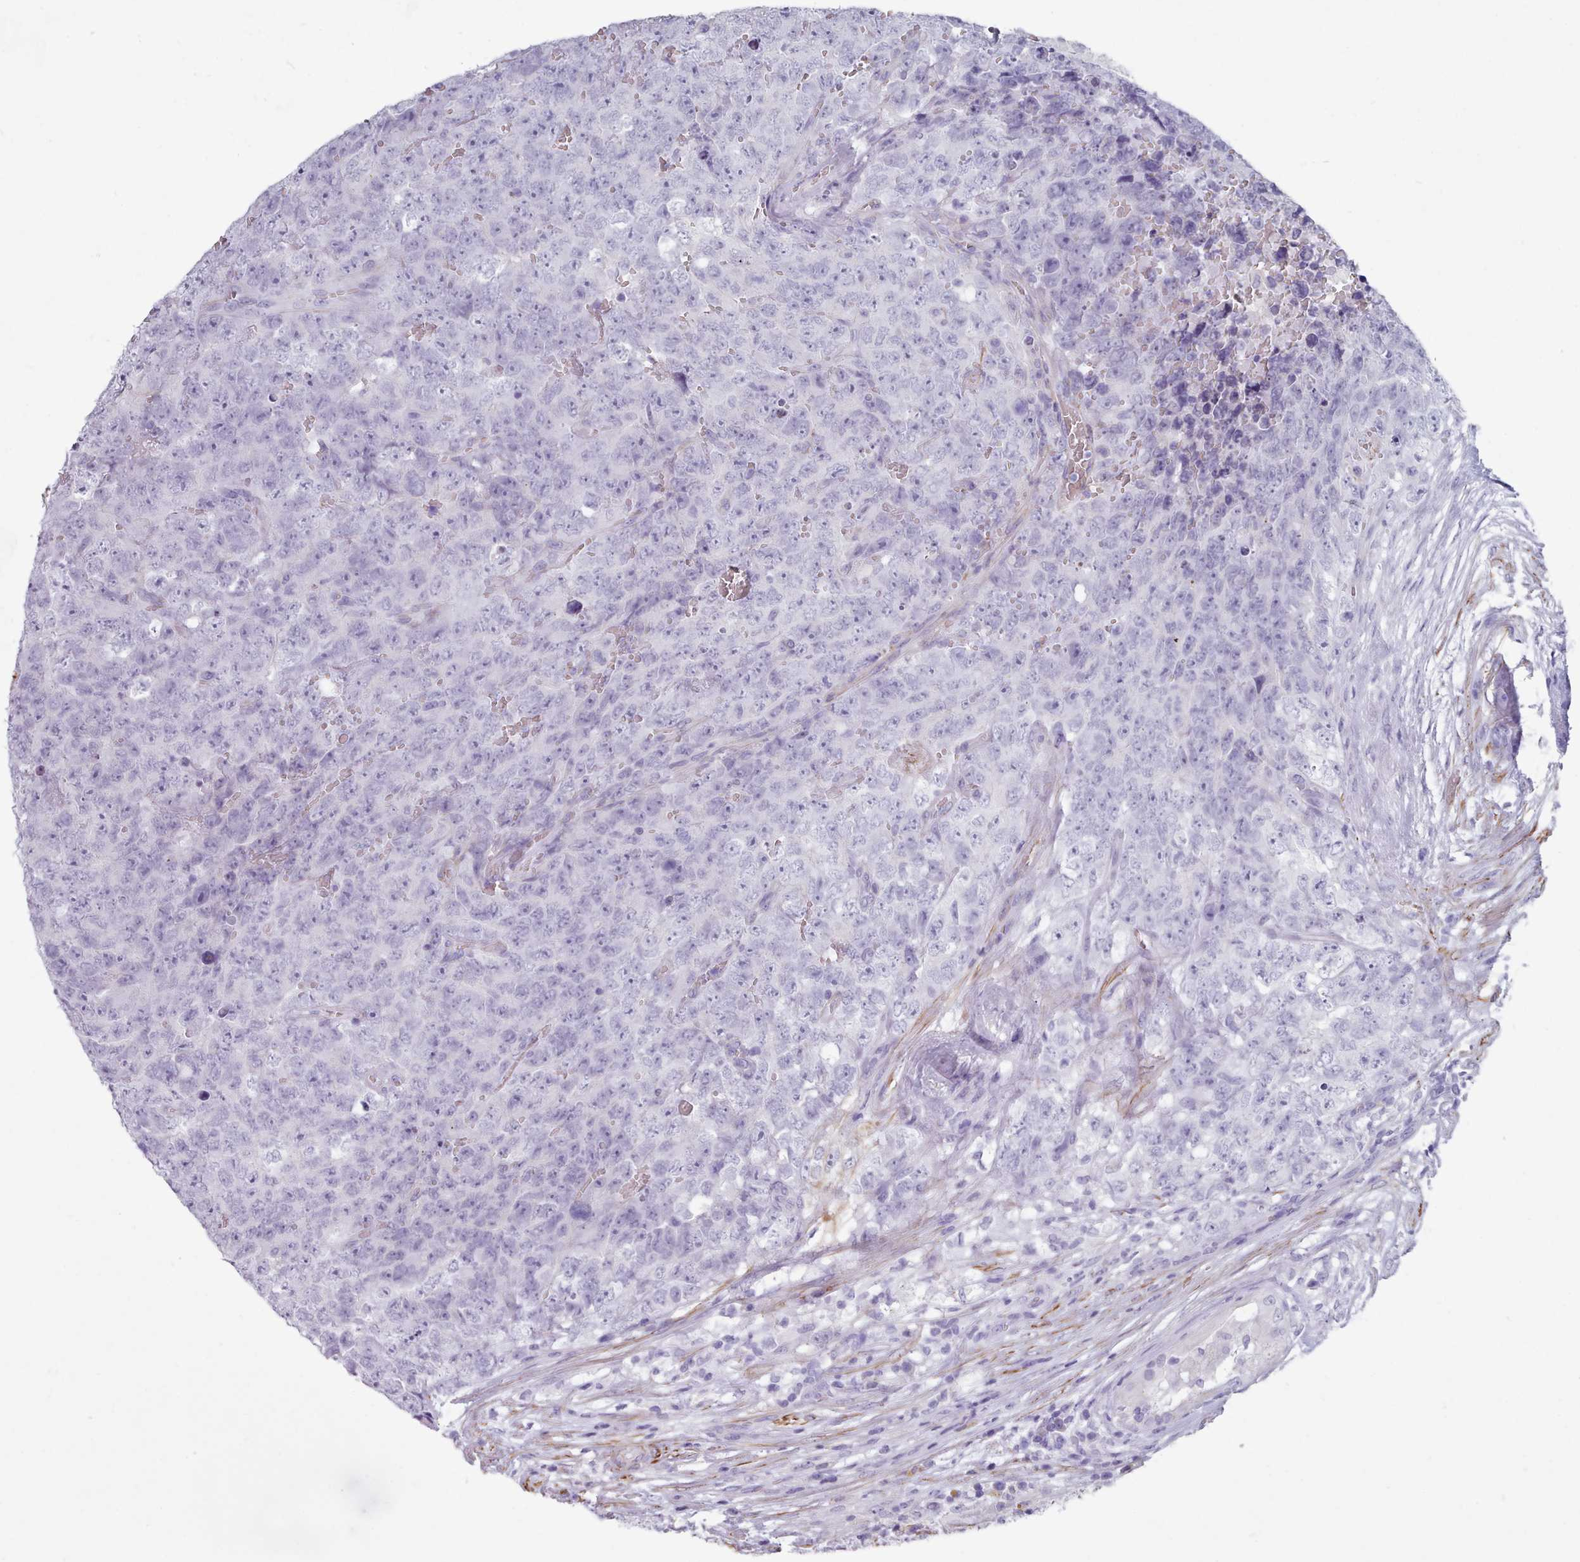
{"staining": {"intensity": "negative", "quantity": "none", "location": "none"}, "tissue": "testis cancer", "cell_type": "Tumor cells", "image_type": "cancer", "snomed": [{"axis": "morphology", "description": "Seminoma, NOS"}, {"axis": "morphology", "description": "Teratoma, malignant, NOS"}, {"axis": "topography", "description": "Testis"}], "caption": "Immunohistochemical staining of human testis cancer (seminoma) demonstrates no significant staining in tumor cells. (DAB immunohistochemistry with hematoxylin counter stain).", "gene": "FPGS", "patient": {"sex": "male", "age": 34}}